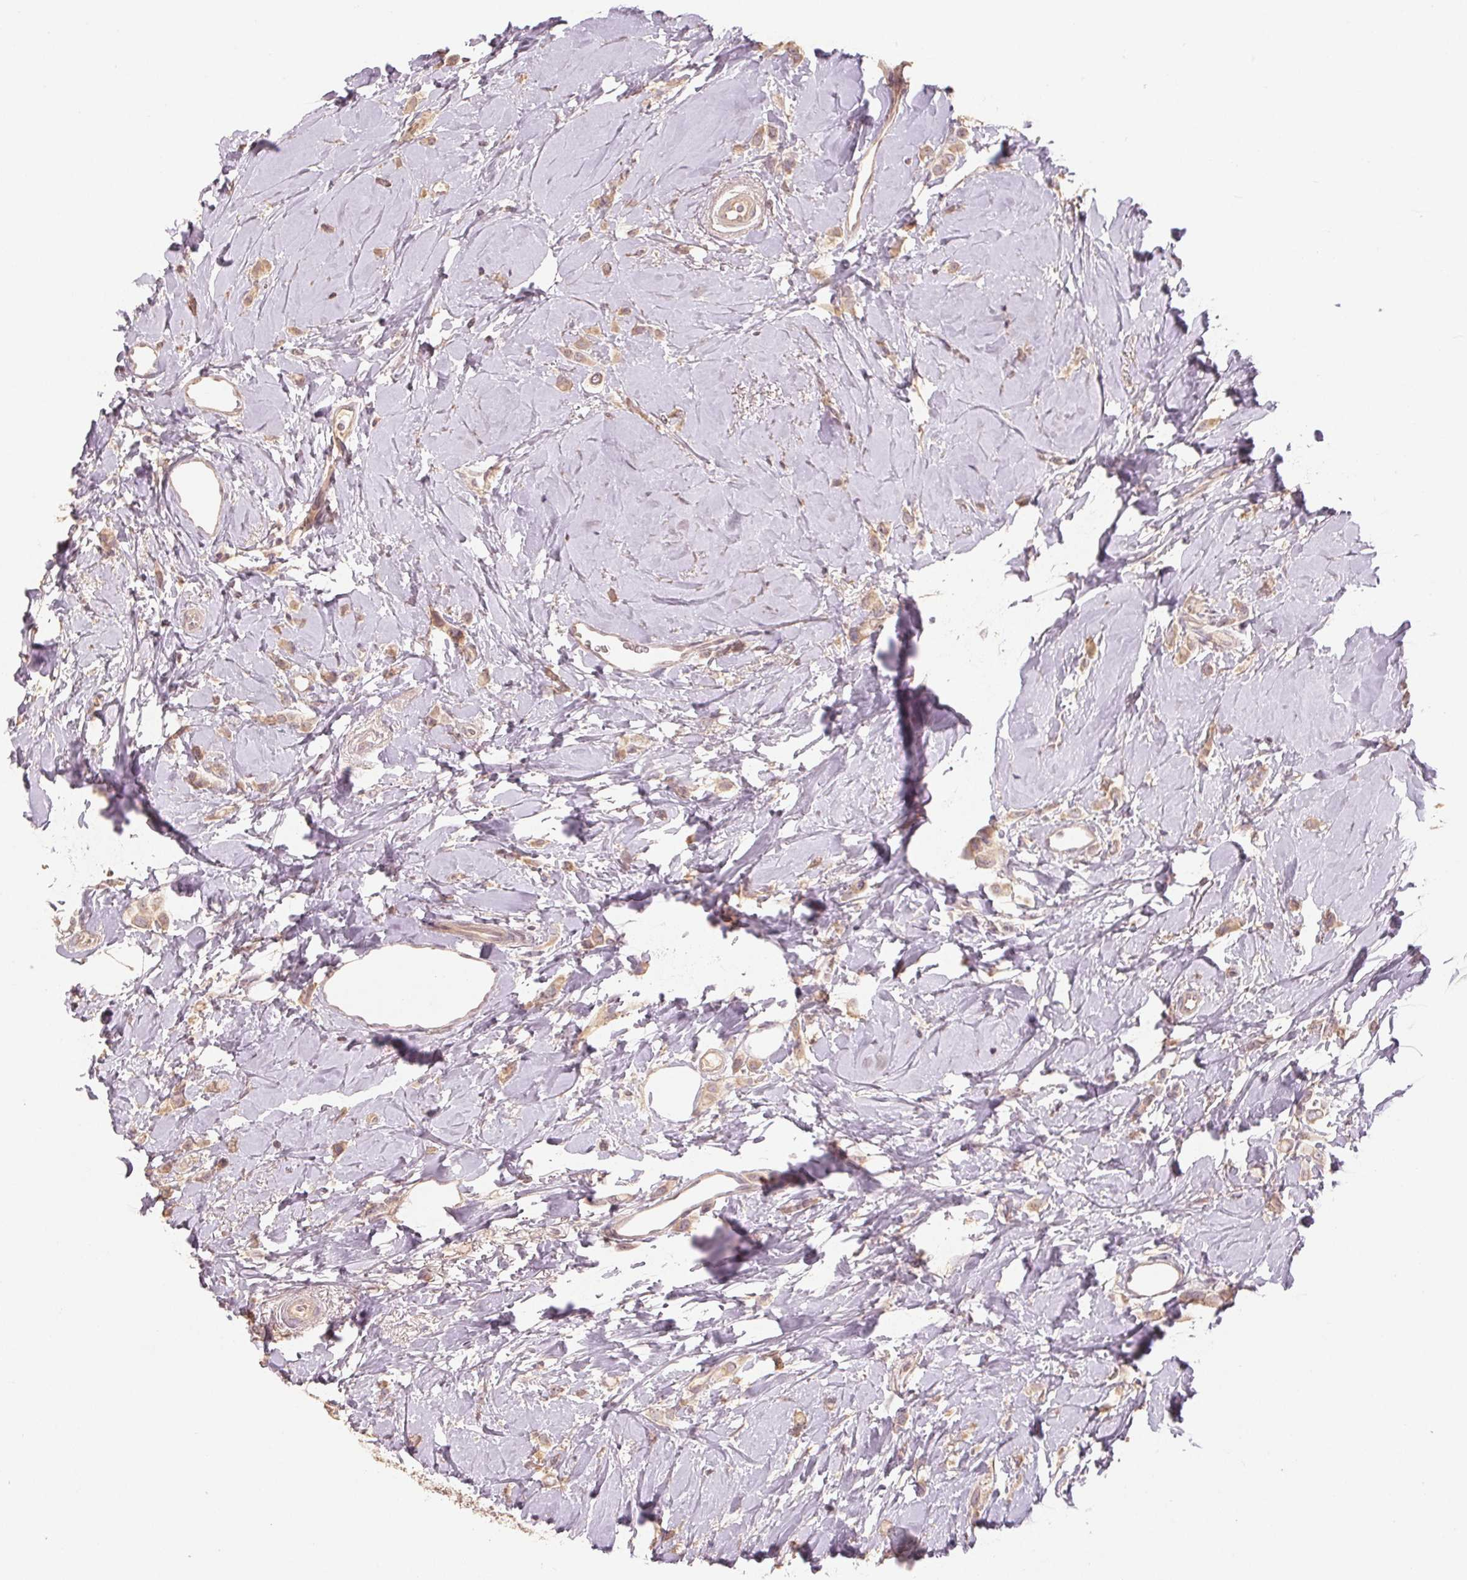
{"staining": {"intensity": "weak", "quantity": ">75%", "location": "cytoplasmic/membranous"}, "tissue": "breast cancer", "cell_type": "Tumor cells", "image_type": "cancer", "snomed": [{"axis": "morphology", "description": "Lobular carcinoma"}, {"axis": "topography", "description": "Breast"}], "caption": "High-power microscopy captured an immunohistochemistry (IHC) micrograph of lobular carcinoma (breast), revealing weak cytoplasmic/membranous staining in about >75% of tumor cells.", "gene": "COX14", "patient": {"sex": "female", "age": 66}}